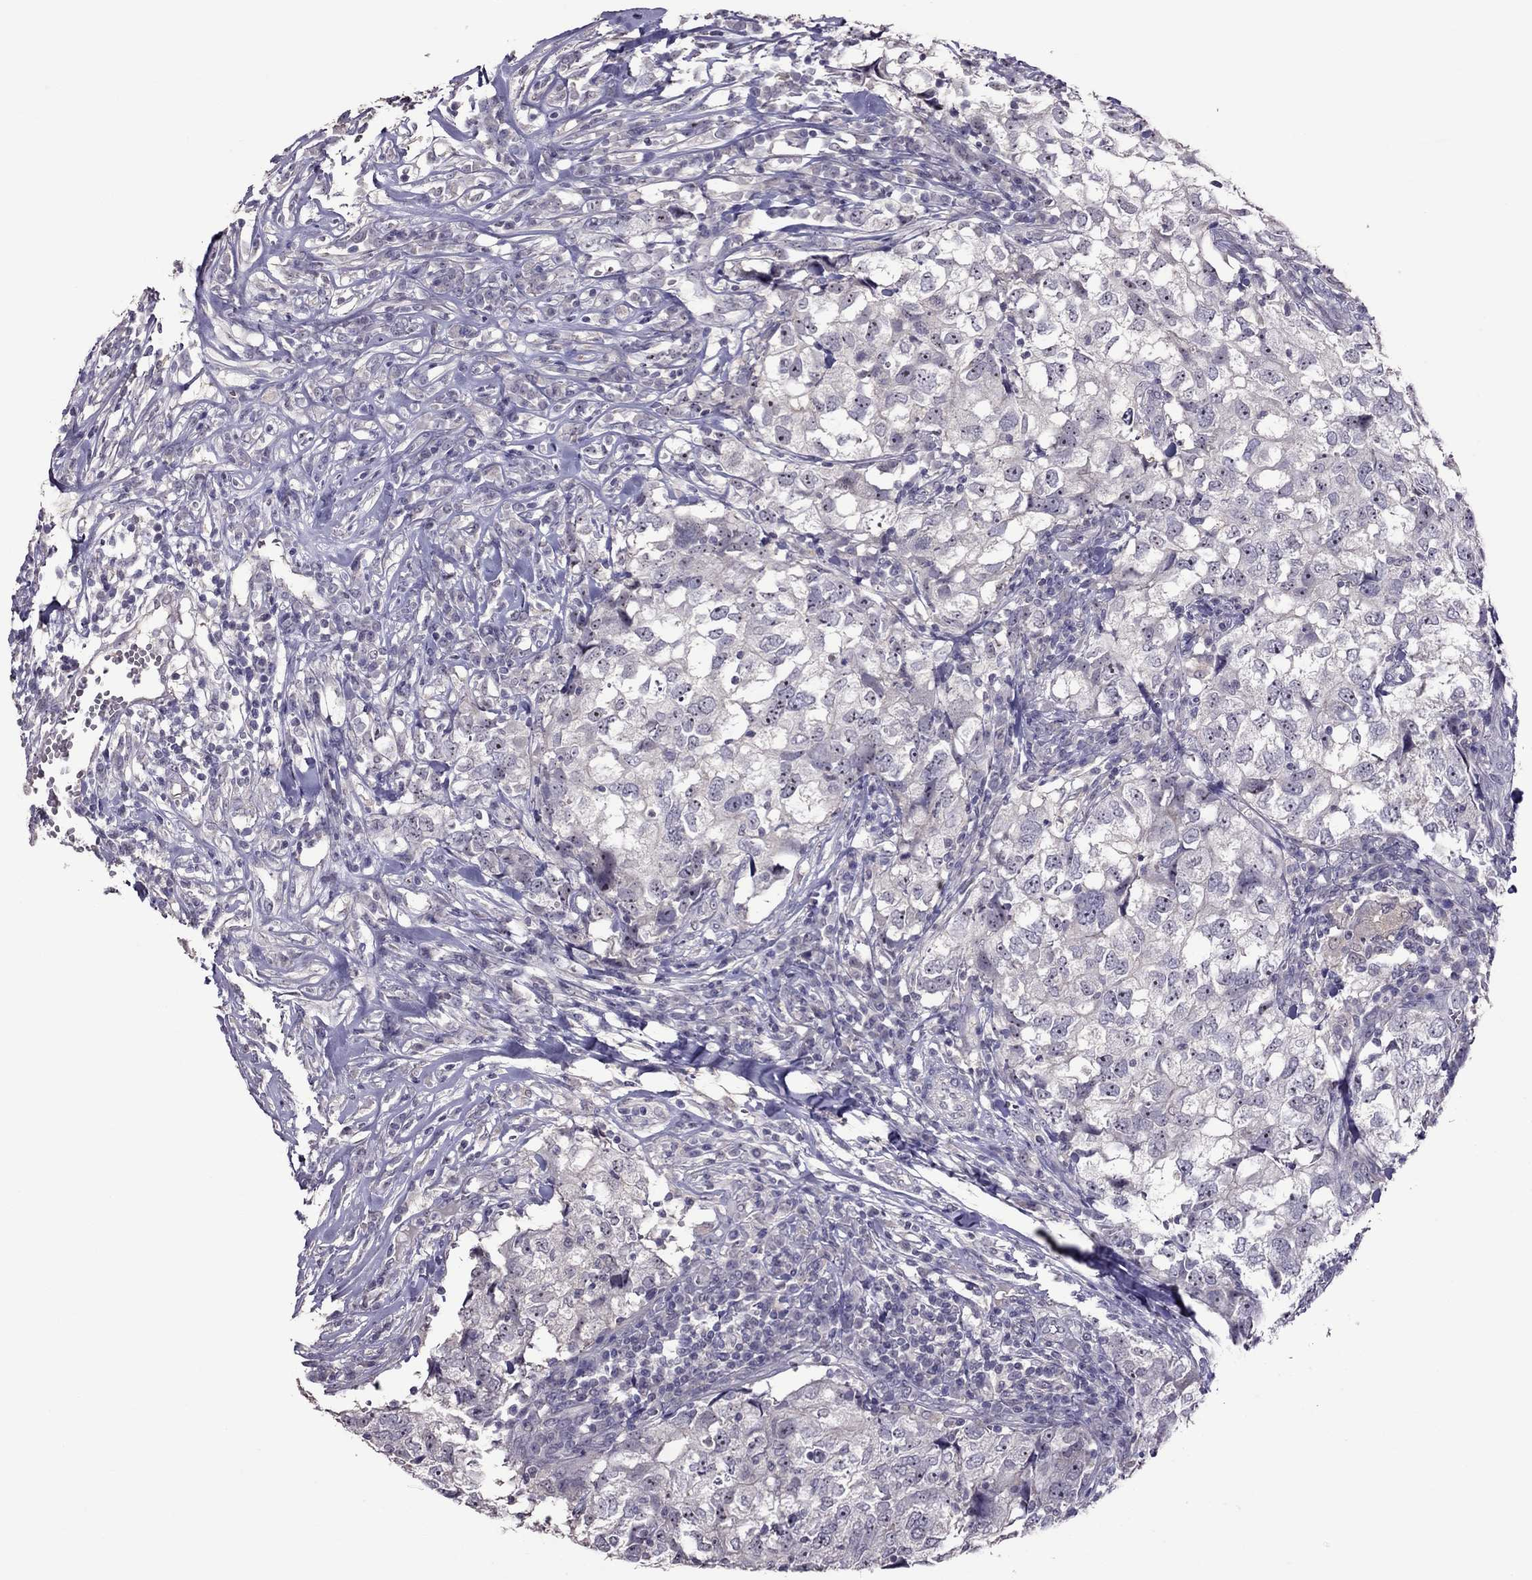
{"staining": {"intensity": "negative", "quantity": "none", "location": "none"}, "tissue": "breast cancer", "cell_type": "Tumor cells", "image_type": "cancer", "snomed": [{"axis": "morphology", "description": "Duct carcinoma"}, {"axis": "topography", "description": "Breast"}], "caption": "DAB immunohistochemical staining of human breast cancer shows no significant expression in tumor cells.", "gene": "LRRC46", "patient": {"sex": "female", "age": 30}}